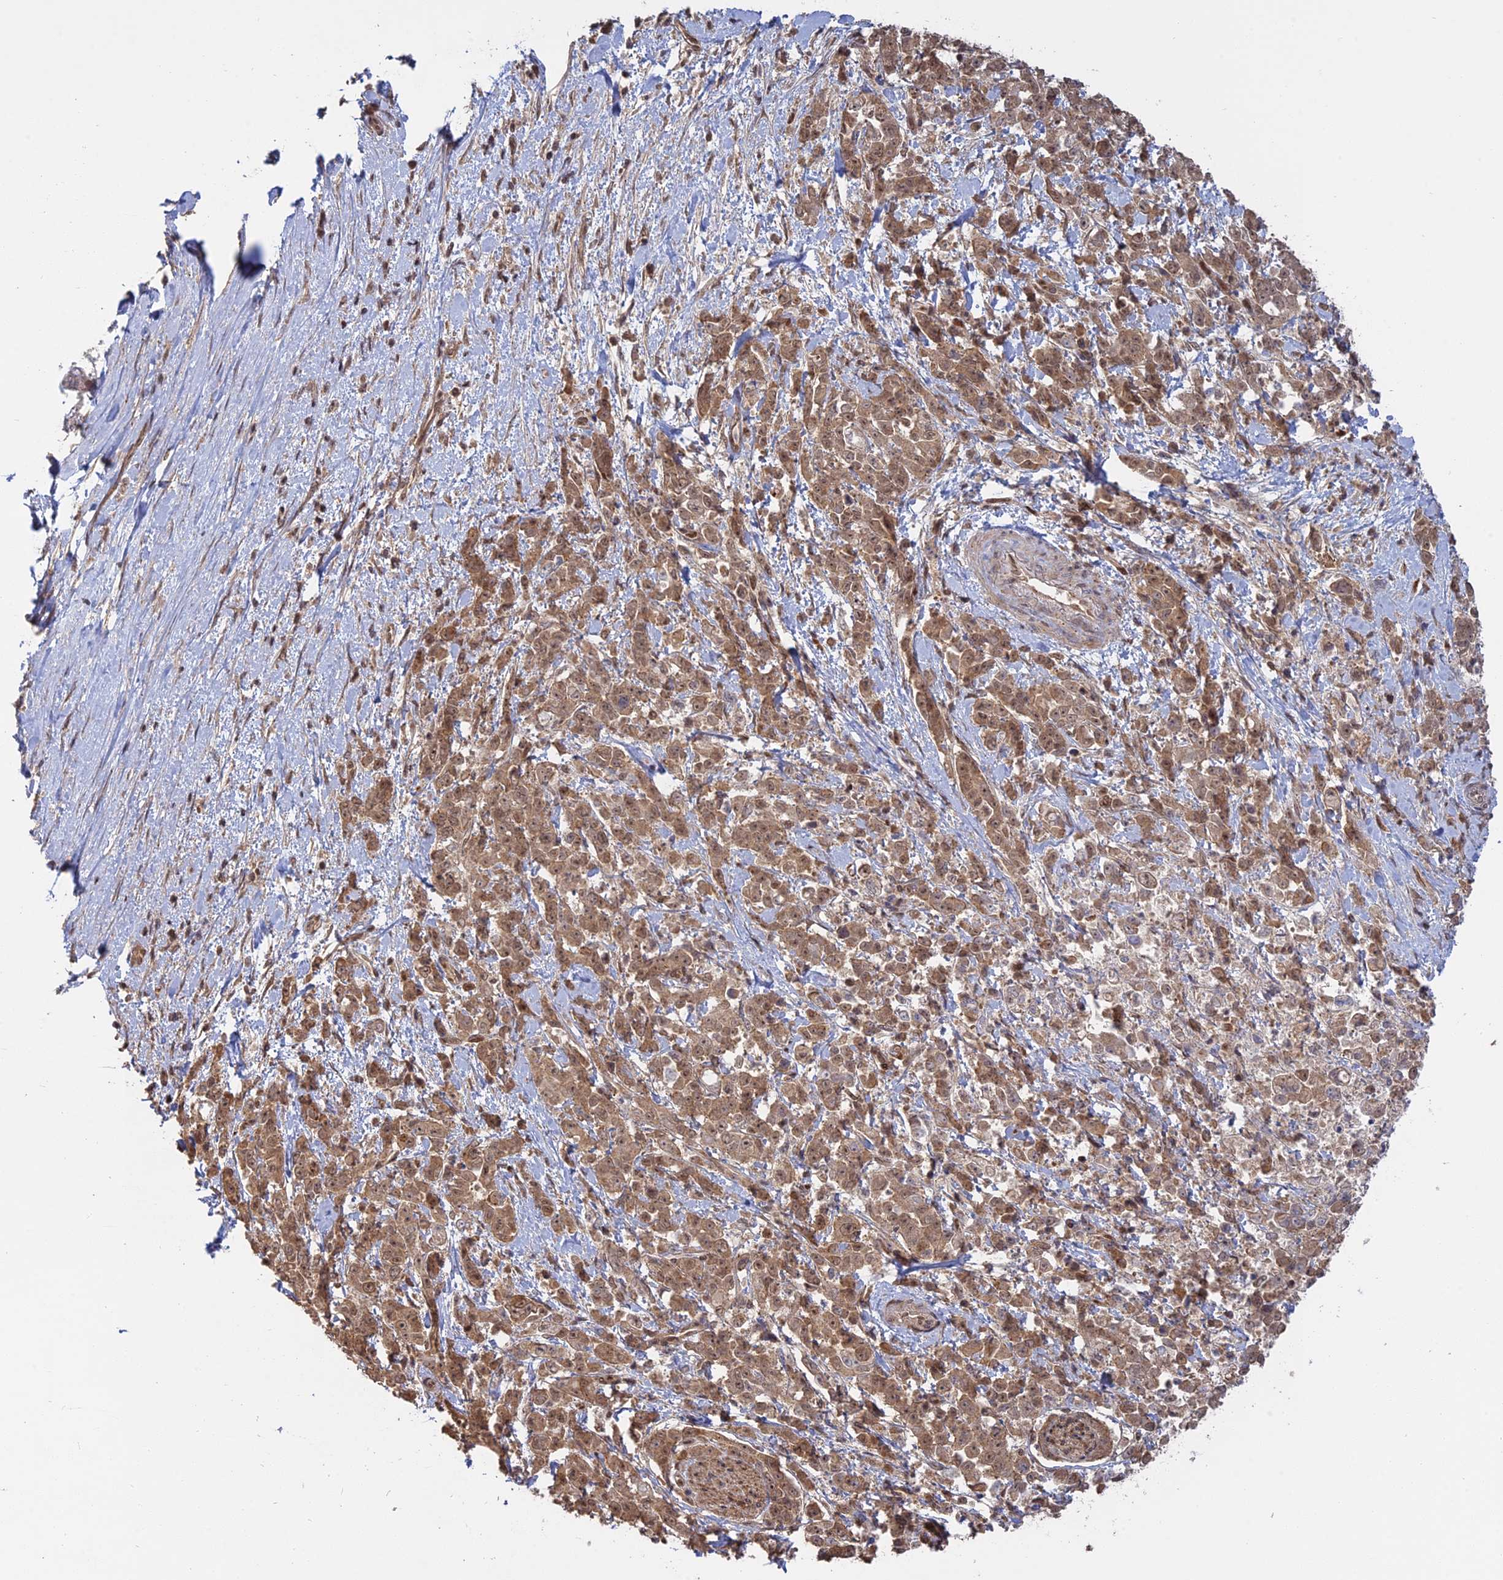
{"staining": {"intensity": "moderate", "quantity": ">75%", "location": "cytoplasmic/membranous,nuclear"}, "tissue": "pancreatic cancer", "cell_type": "Tumor cells", "image_type": "cancer", "snomed": [{"axis": "morphology", "description": "Normal tissue, NOS"}, {"axis": "morphology", "description": "Adenocarcinoma, NOS"}, {"axis": "topography", "description": "Pancreas"}], "caption": "An immunohistochemistry histopathology image of tumor tissue is shown. Protein staining in brown shows moderate cytoplasmic/membranous and nuclear positivity in pancreatic cancer within tumor cells.", "gene": "PKIG", "patient": {"sex": "female", "age": 64}}